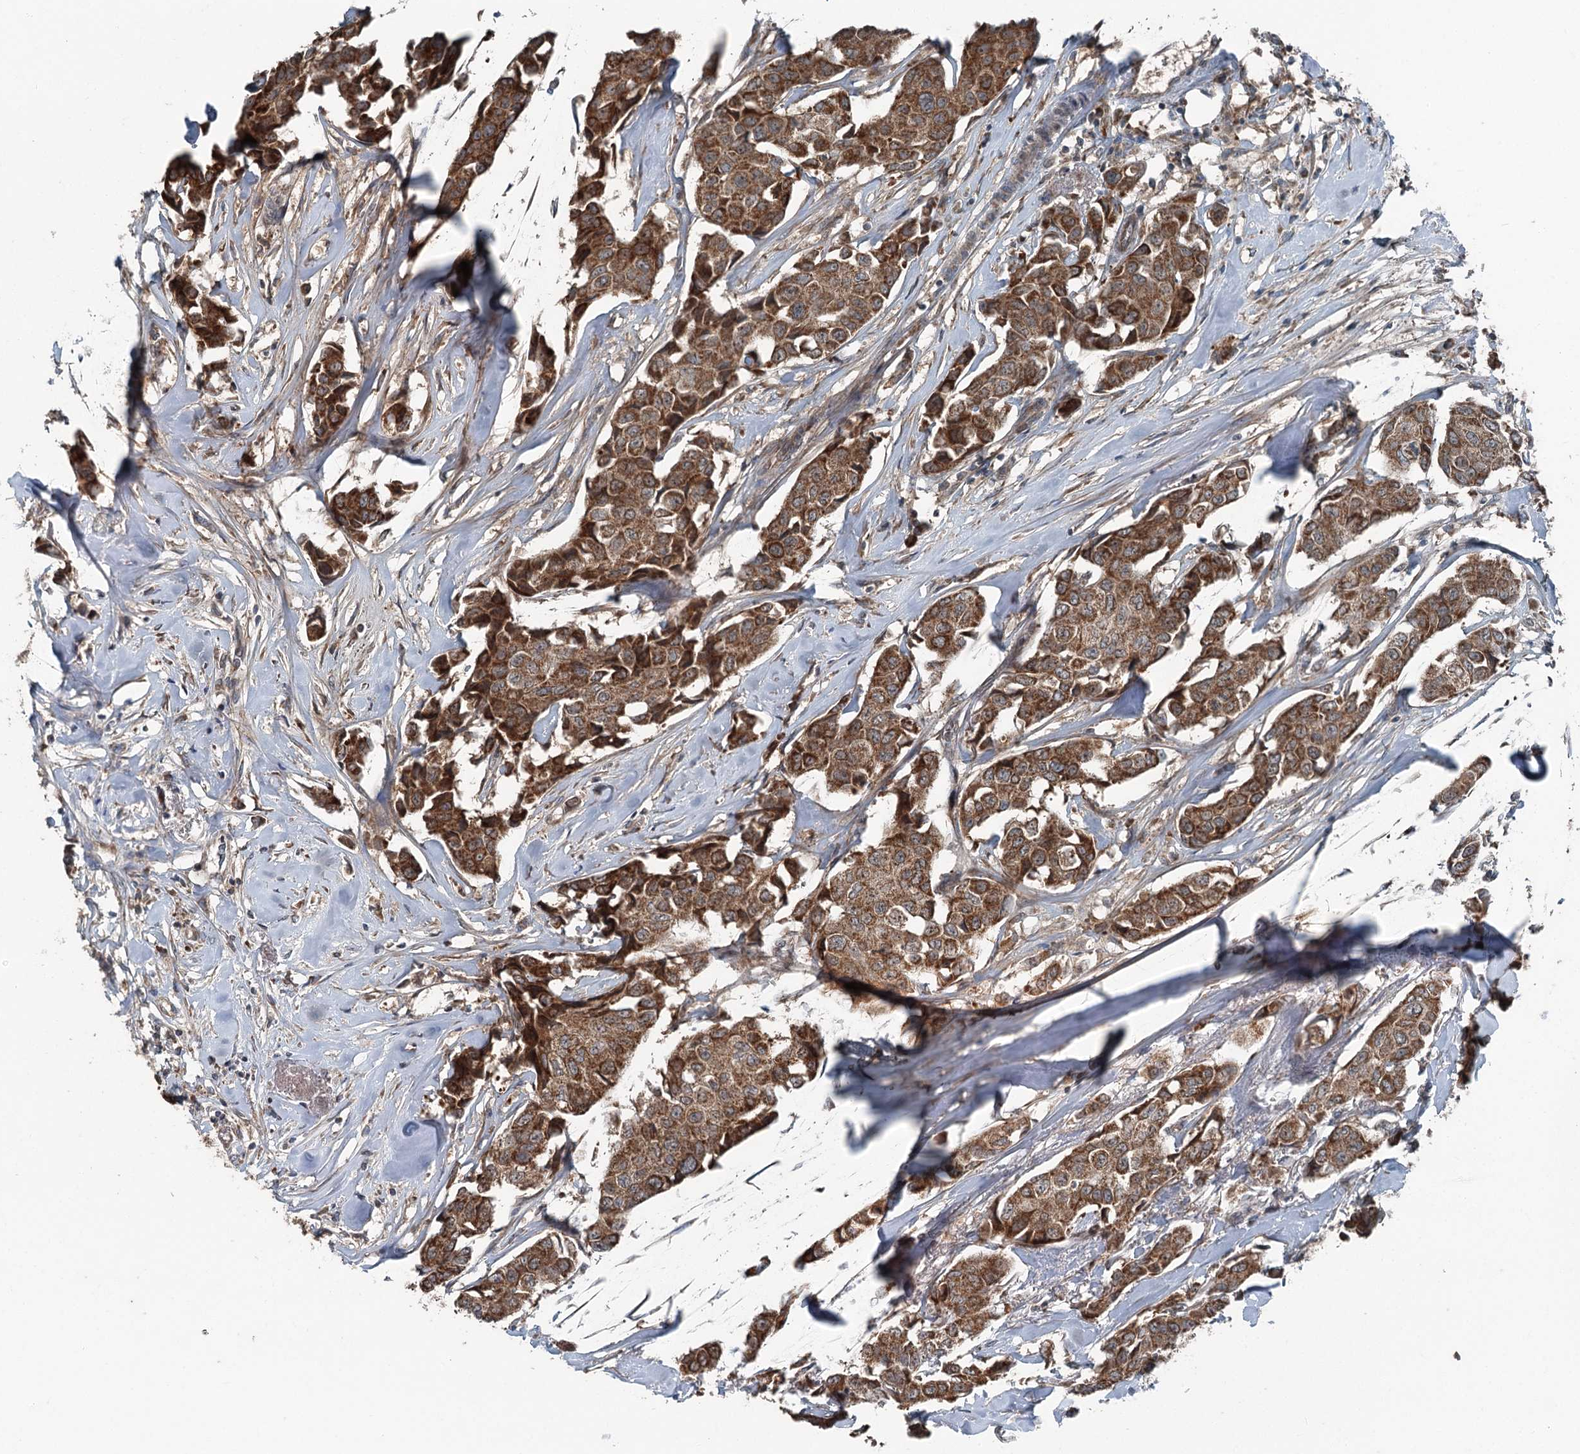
{"staining": {"intensity": "moderate", "quantity": ">75%", "location": "cytoplasmic/membranous"}, "tissue": "breast cancer", "cell_type": "Tumor cells", "image_type": "cancer", "snomed": [{"axis": "morphology", "description": "Duct carcinoma"}, {"axis": "topography", "description": "Breast"}], "caption": "High-magnification brightfield microscopy of breast cancer (invasive ductal carcinoma) stained with DAB (brown) and counterstained with hematoxylin (blue). tumor cells exhibit moderate cytoplasmic/membranous expression is seen in about>75% of cells.", "gene": "WAPL", "patient": {"sex": "female", "age": 80}}